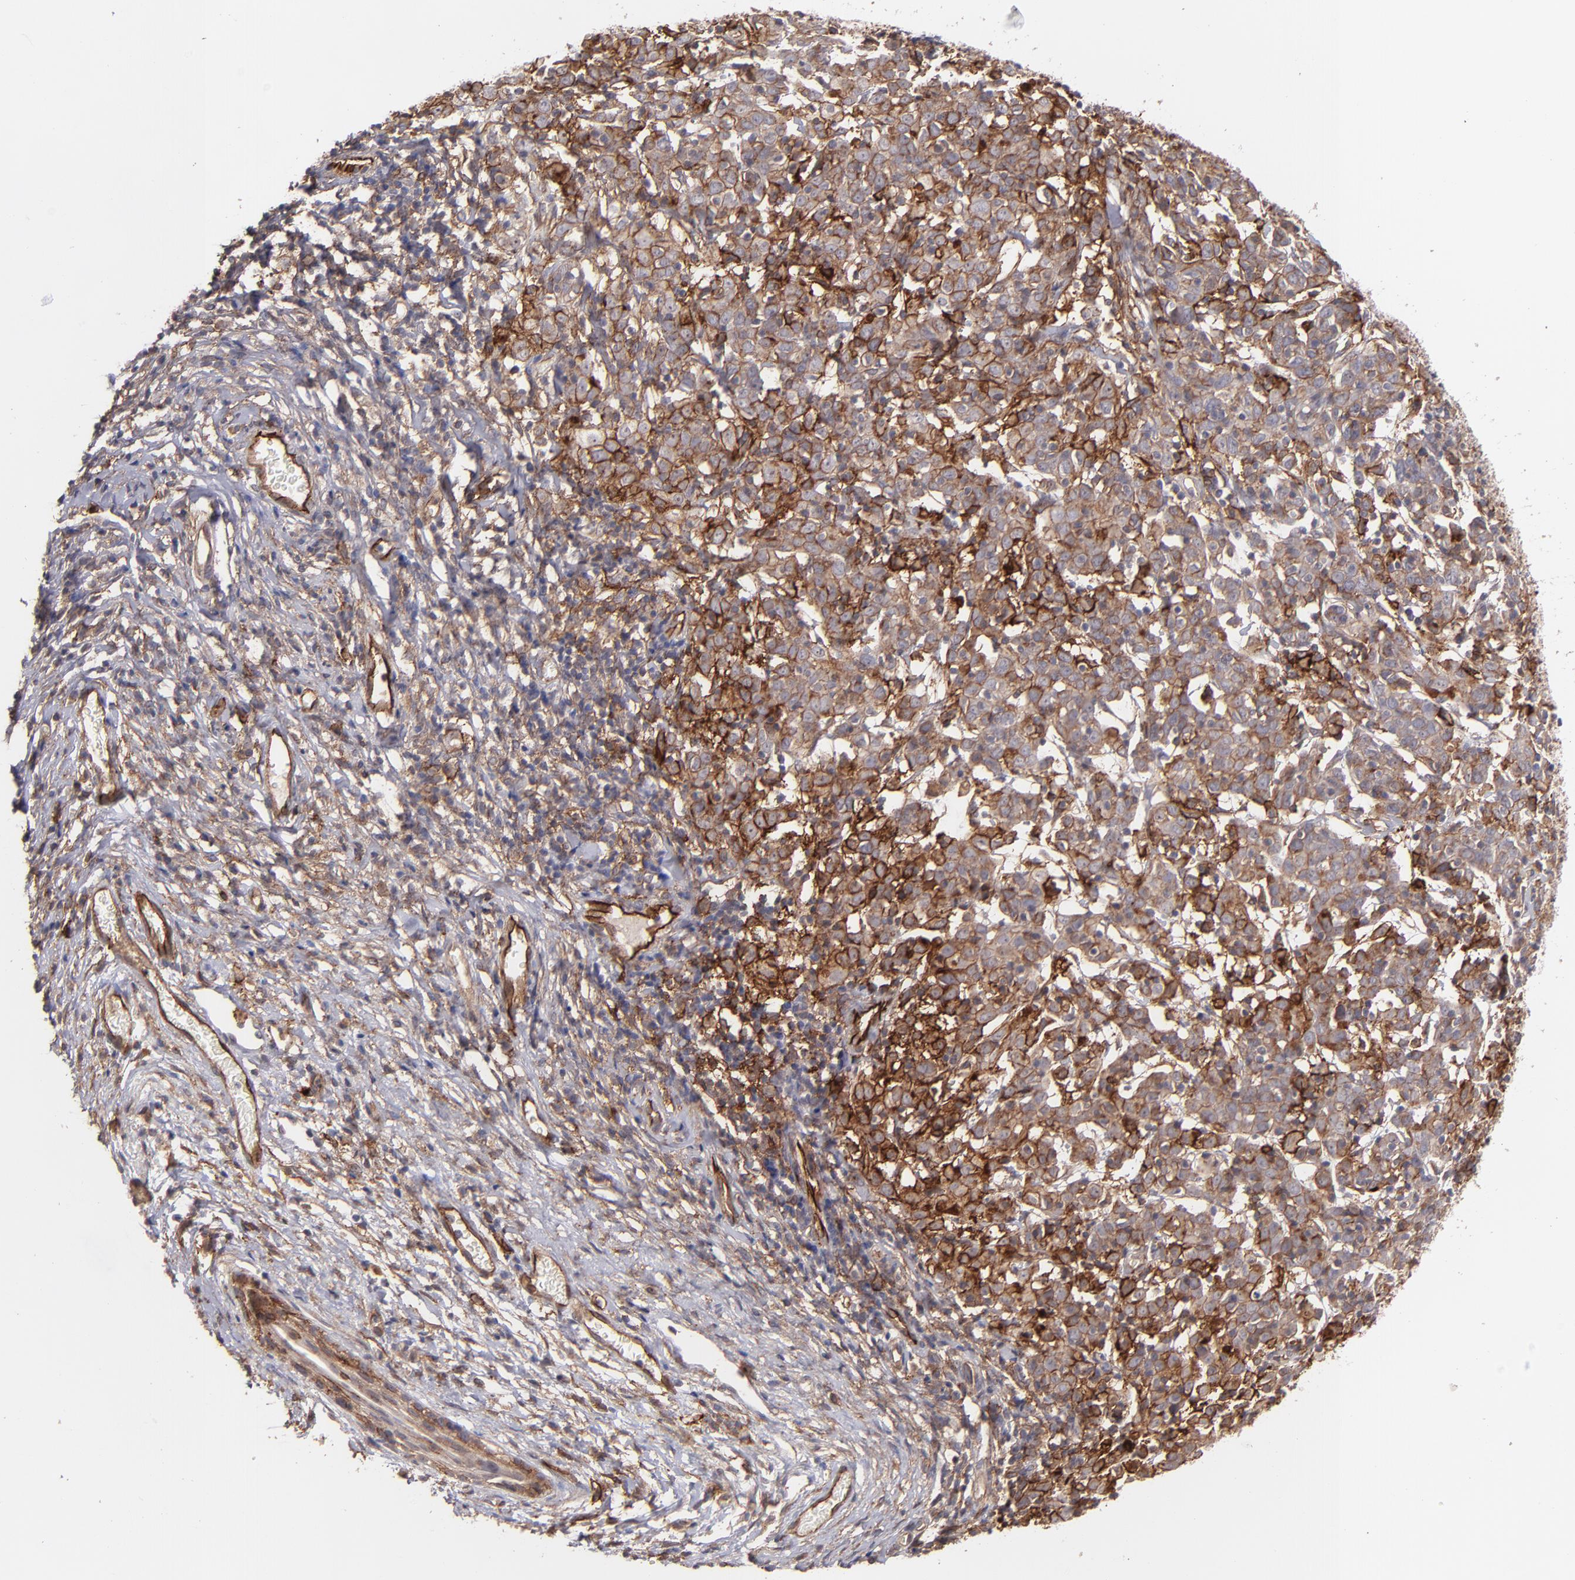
{"staining": {"intensity": "moderate", "quantity": "25%-75%", "location": "cytoplasmic/membranous"}, "tissue": "cervical cancer", "cell_type": "Tumor cells", "image_type": "cancer", "snomed": [{"axis": "morphology", "description": "Normal tissue, NOS"}, {"axis": "morphology", "description": "Squamous cell carcinoma, NOS"}, {"axis": "topography", "description": "Cervix"}], "caption": "Human cervical cancer stained for a protein (brown) exhibits moderate cytoplasmic/membranous positive positivity in approximately 25%-75% of tumor cells.", "gene": "ICAM1", "patient": {"sex": "female", "age": 67}}